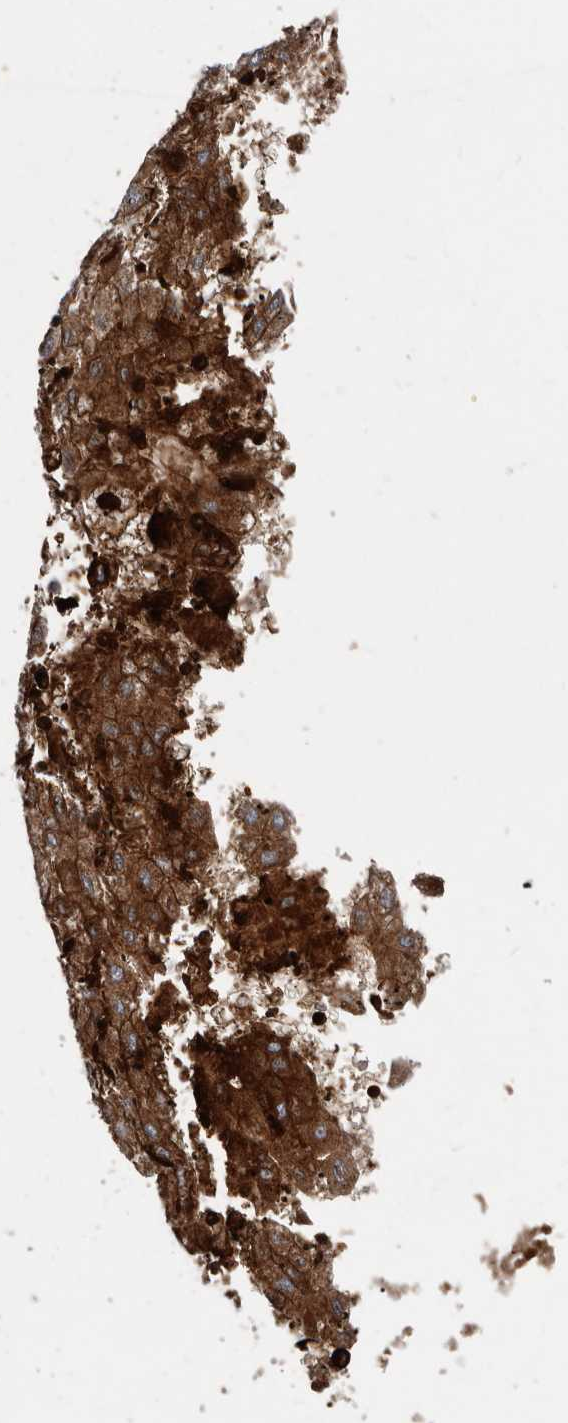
{"staining": {"intensity": "strong", "quantity": ">75%", "location": "cytoplasmic/membranous"}, "tissue": "liver cancer", "cell_type": "Tumor cells", "image_type": "cancer", "snomed": [{"axis": "morphology", "description": "Carcinoma, Hepatocellular, NOS"}, {"axis": "topography", "description": "Liver"}], "caption": "A high amount of strong cytoplasmic/membranous positivity is identified in approximately >75% of tumor cells in liver hepatocellular carcinoma tissue.", "gene": "FBXO31", "patient": {"sex": "male", "age": 72}}